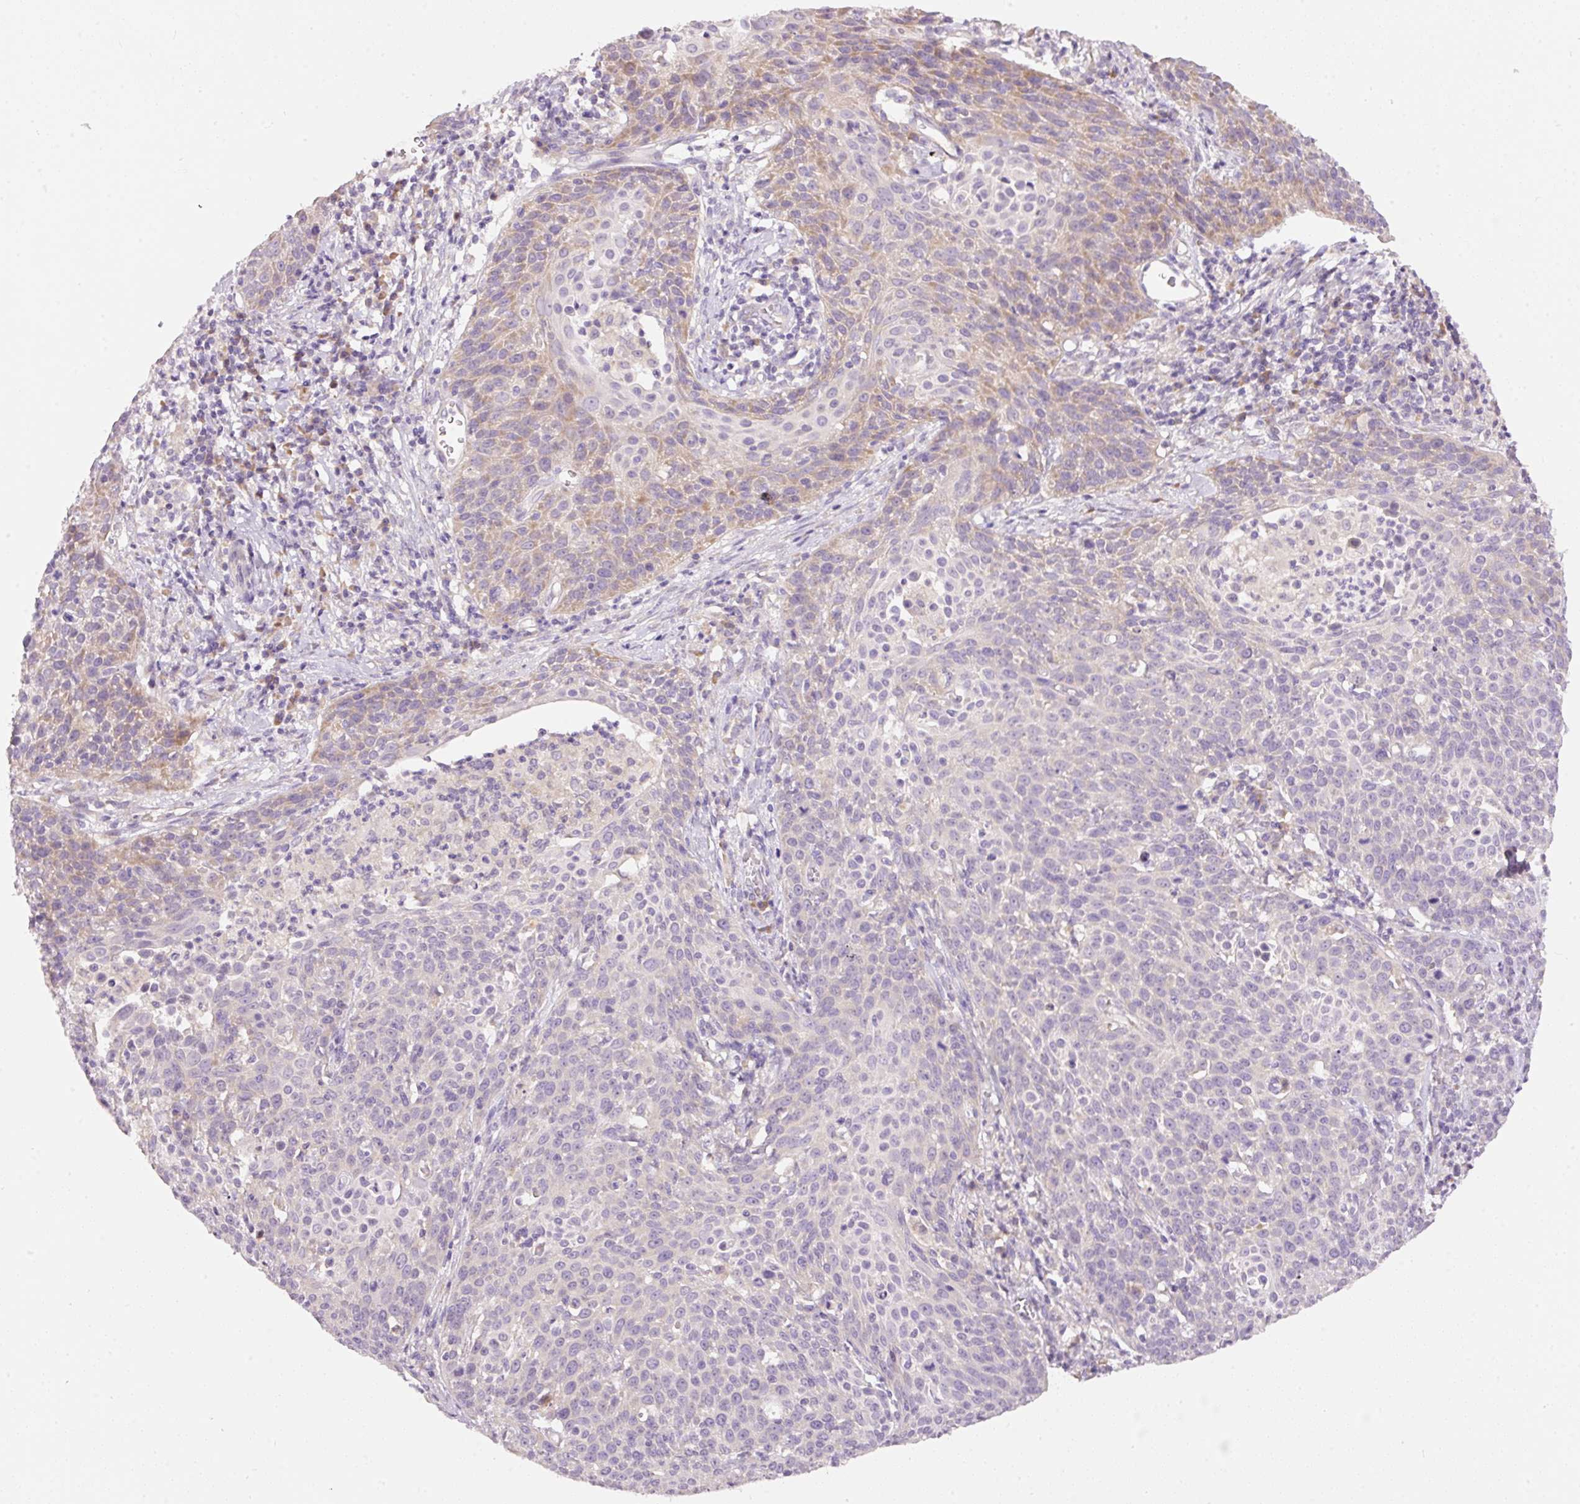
{"staining": {"intensity": "weak", "quantity": "<25%", "location": "cytoplasmic/membranous"}, "tissue": "cervical cancer", "cell_type": "Tumor cells", "image_type": "cancer", "snomed": [{"axis": "morphology", "description": "Squamous cell carcinoma, NOS"}, {"axis": "topography", "description": "Cervix"}], "caption": "This is an immunohistochemistry (IHC) image of human cervical cancer (squamous cell carcinoma). There is no expression in tumor cells.", "gene": "RSPO2", "patient": {"sex": "female", "age": 38}}